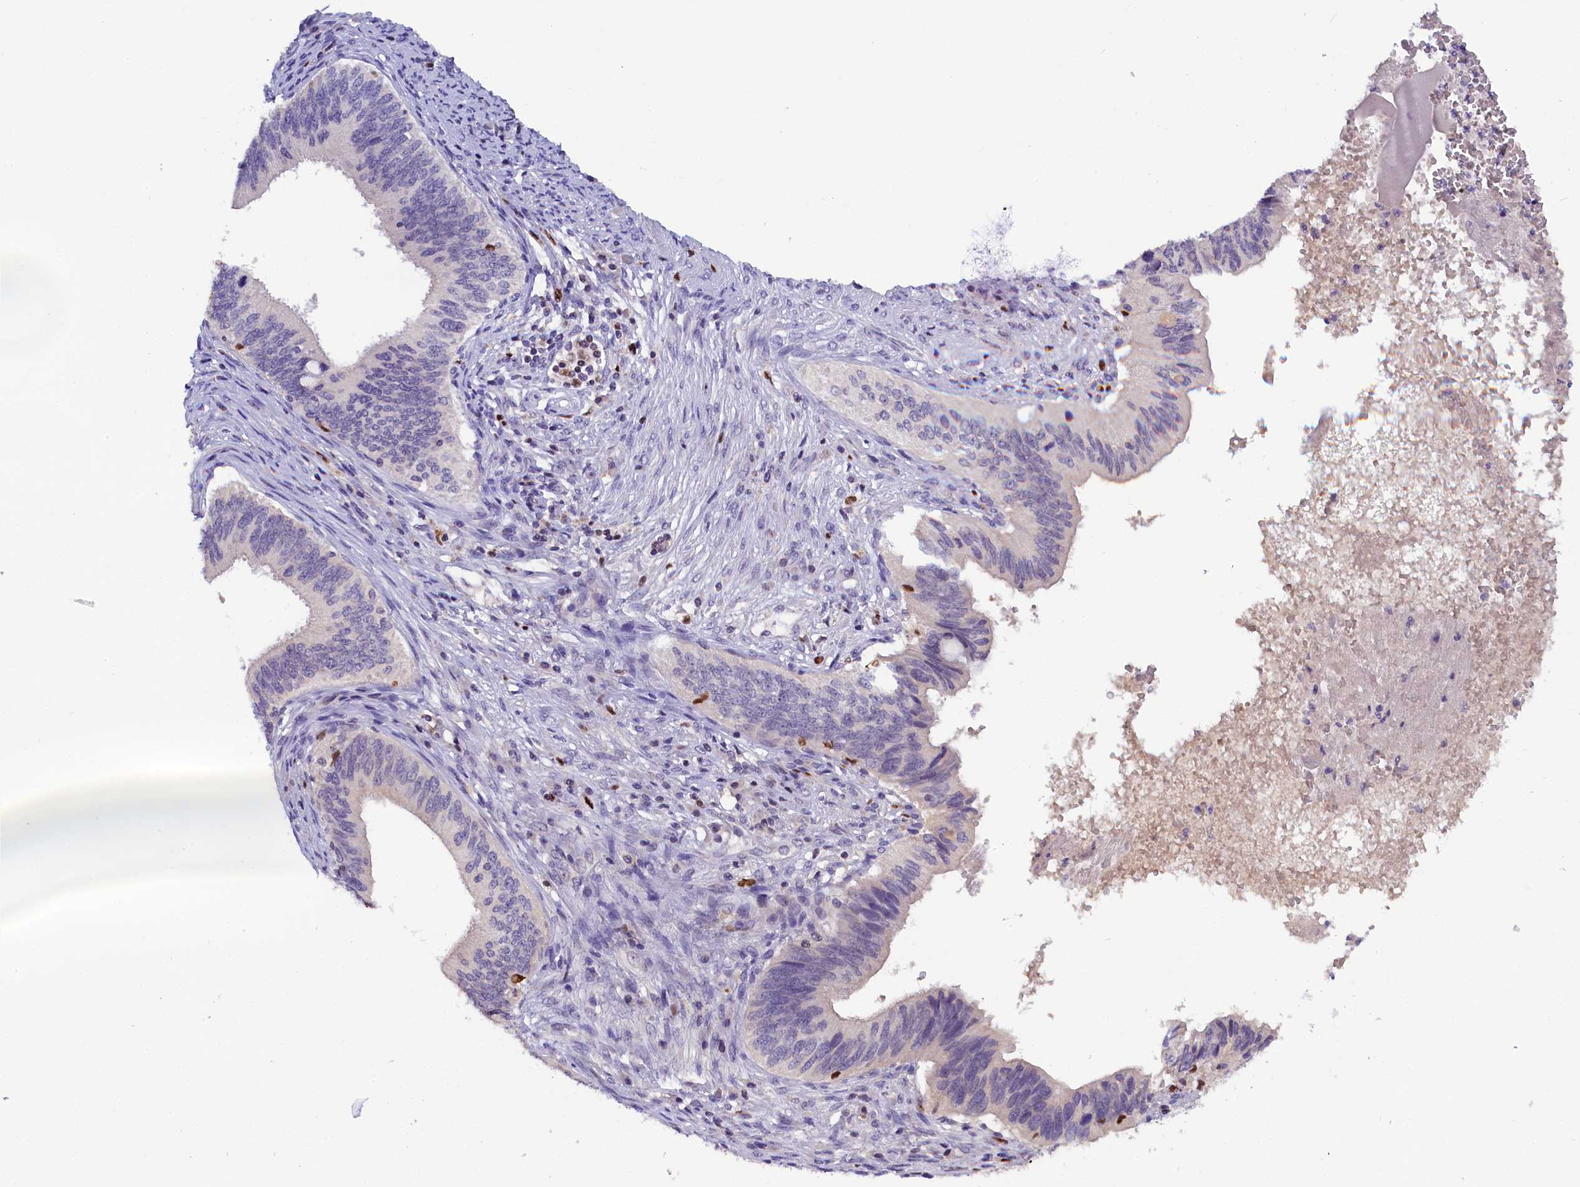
{"staining": {"intensity": "negative", "quantity": "none", "location": "none"}, "tissue": "cervical cancer", "cell_type": "Tumor cells", "image_type": "cancer", "snomed": [{"axis": "morphology", "description": "Adenocarcinoma, NOS"}, {"axis": "topography", "description": "Cervix"}], "caption": "Photomicrograph shows no significant protein staining in tumor cells of cervical cancer.", "gene": "BTBD9", "patient": {"sex": "female", "age": 42}}